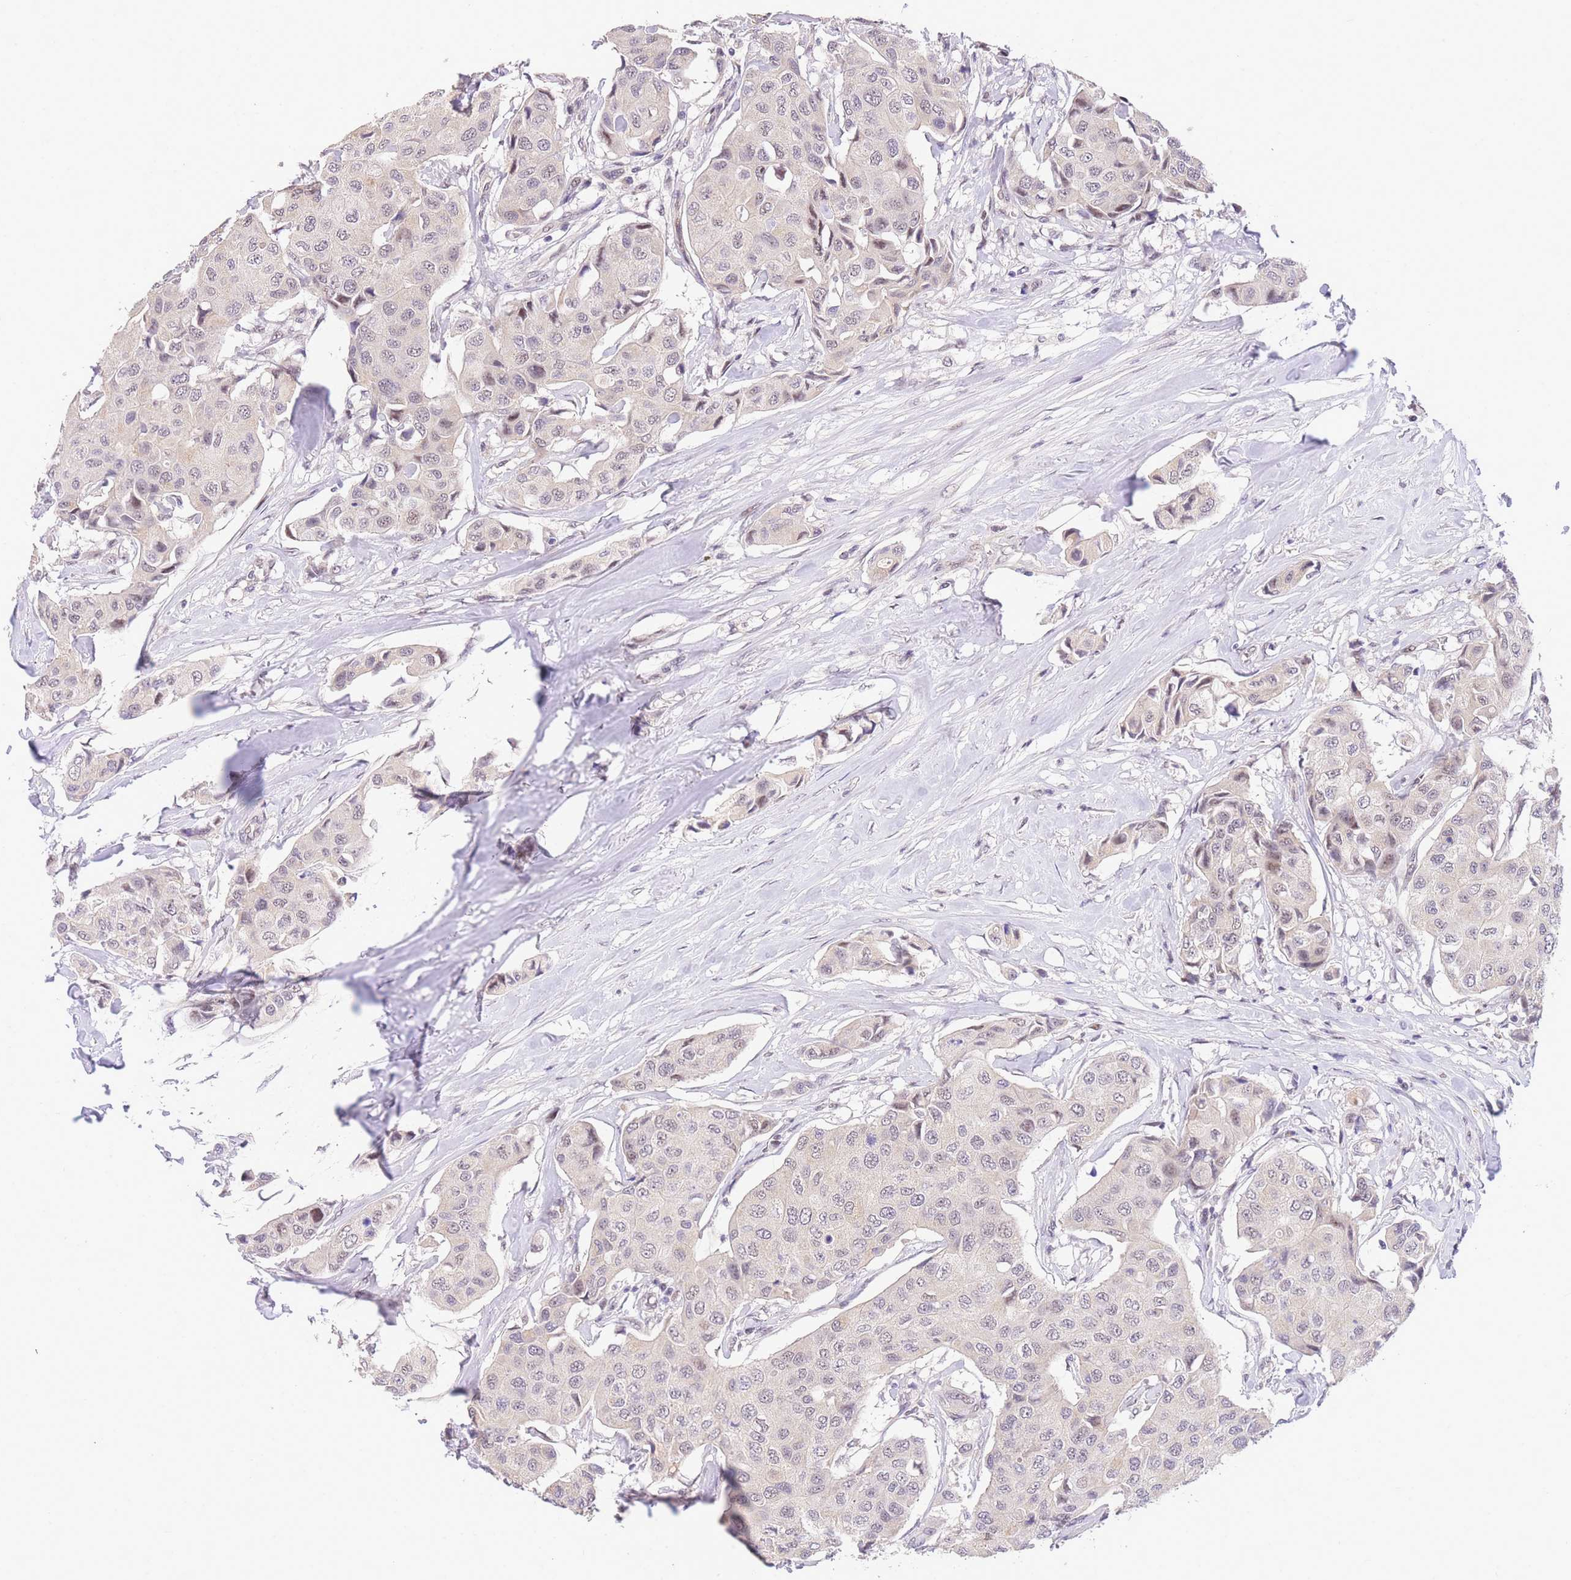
{"staining": {"intensity": "weak", "quantity": "<25%", "location": "nuclear"}, "tissue": "breast cancer", "cell_type": "Tumor cells", "image_type": "cancer", "snomed": [{"axis": "morphology", "description": "Duct carcinoma"}, {"axis": "topography", "description": "Breast"}], "caption": "This is an IHC micrograph of human breast cancer. There is no expression in tumor cells.", "gene": "SLC35F2", "patient": {"sex": "female", "age": 80}}